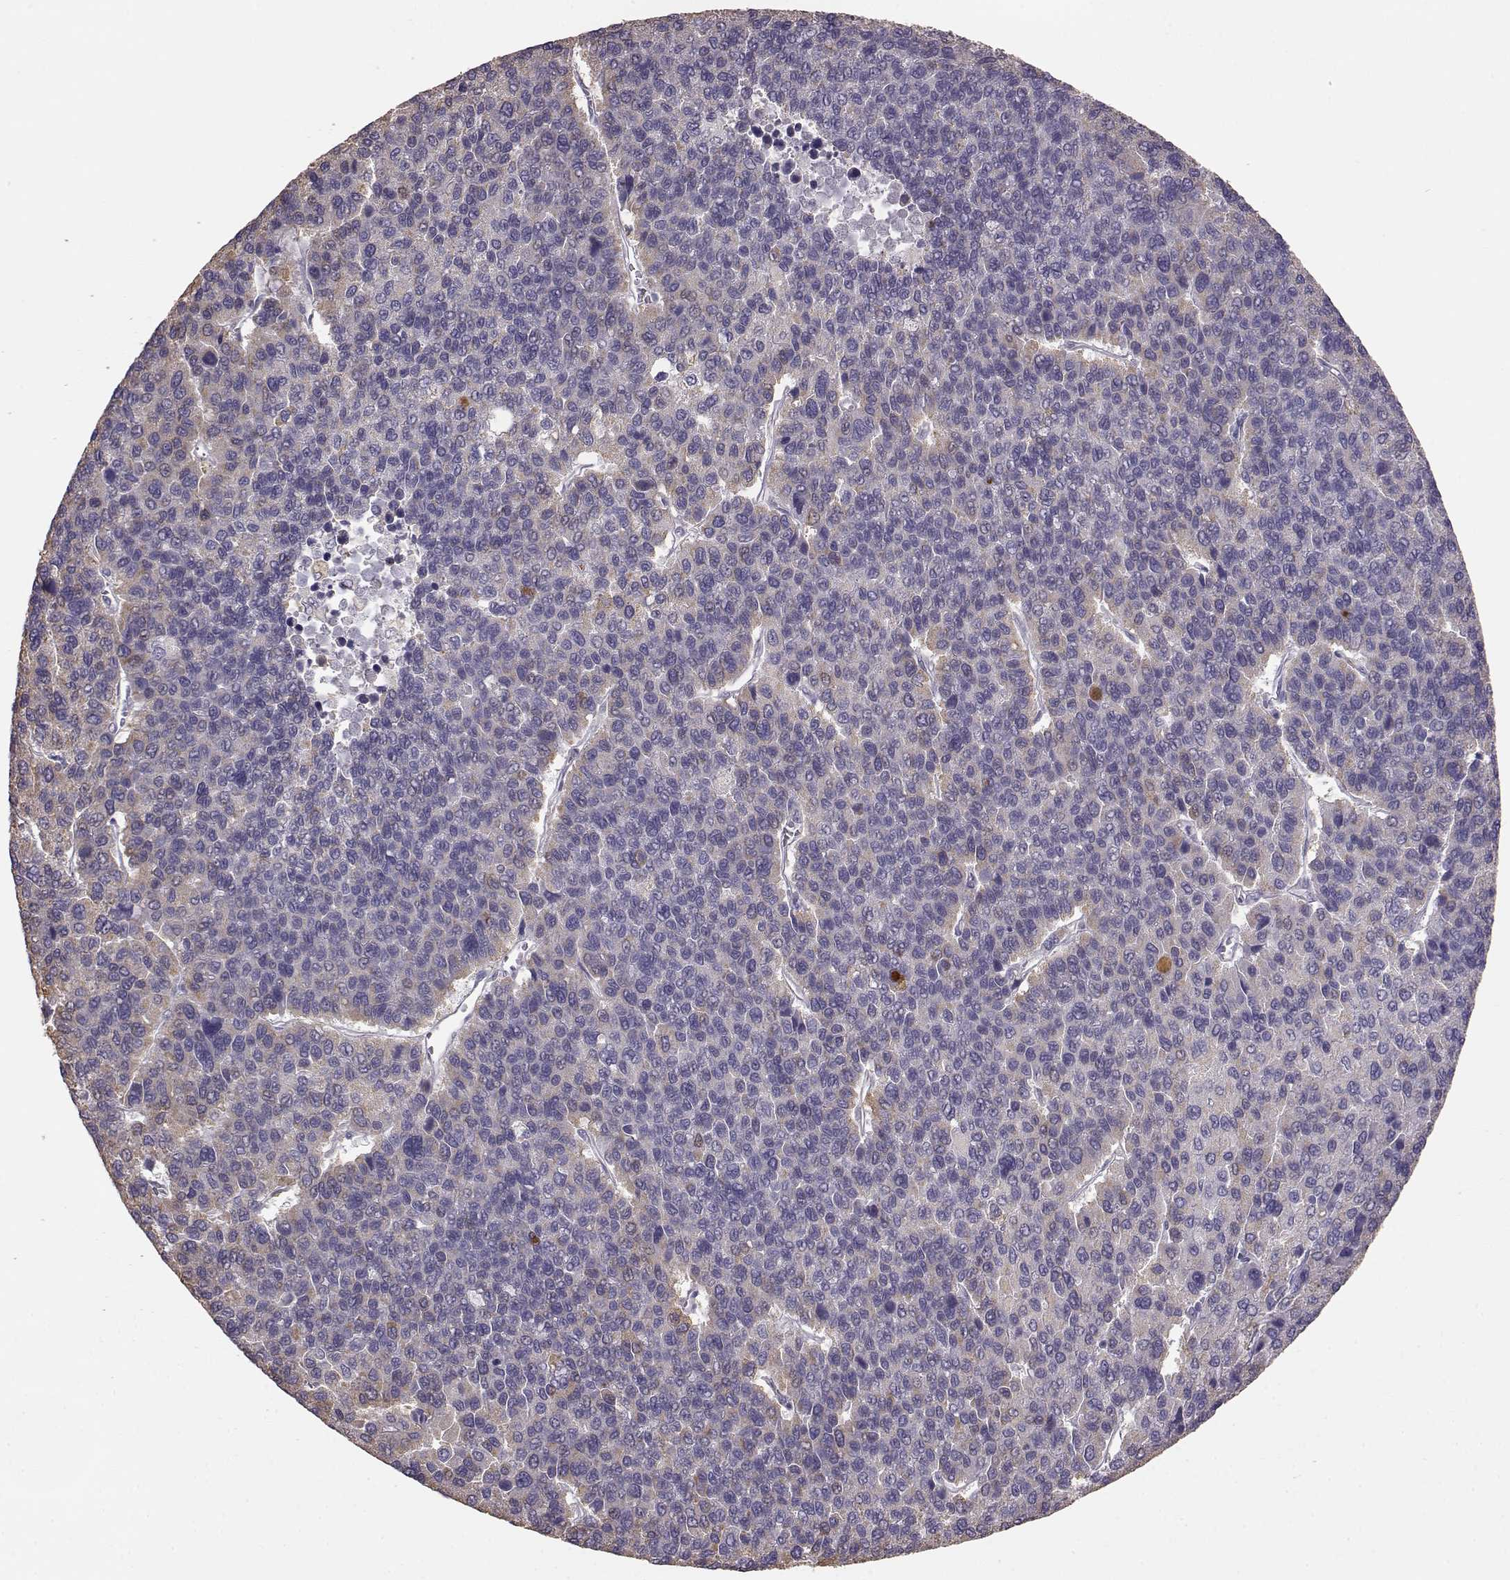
{"staining": {"intensity": "weak", "quantity": "<25%", "location": "cytoplasmic/membranous"}, "tissue": "liver cancer", "cell_type": "Tumor cells", "image_type": "cancer", "snomed": [{"axis": "morphology", "description": "Carcinoma, Hepatocellular, NOS"}, {"axis": "topography", "description": "Liver"}], "caption": "The photomicrograph shows no significant expression in tumor cells of hepatocellular carcinoma (liver).", "gene": "GABRG3", "patient": {"sex": "female", "age": 41}}